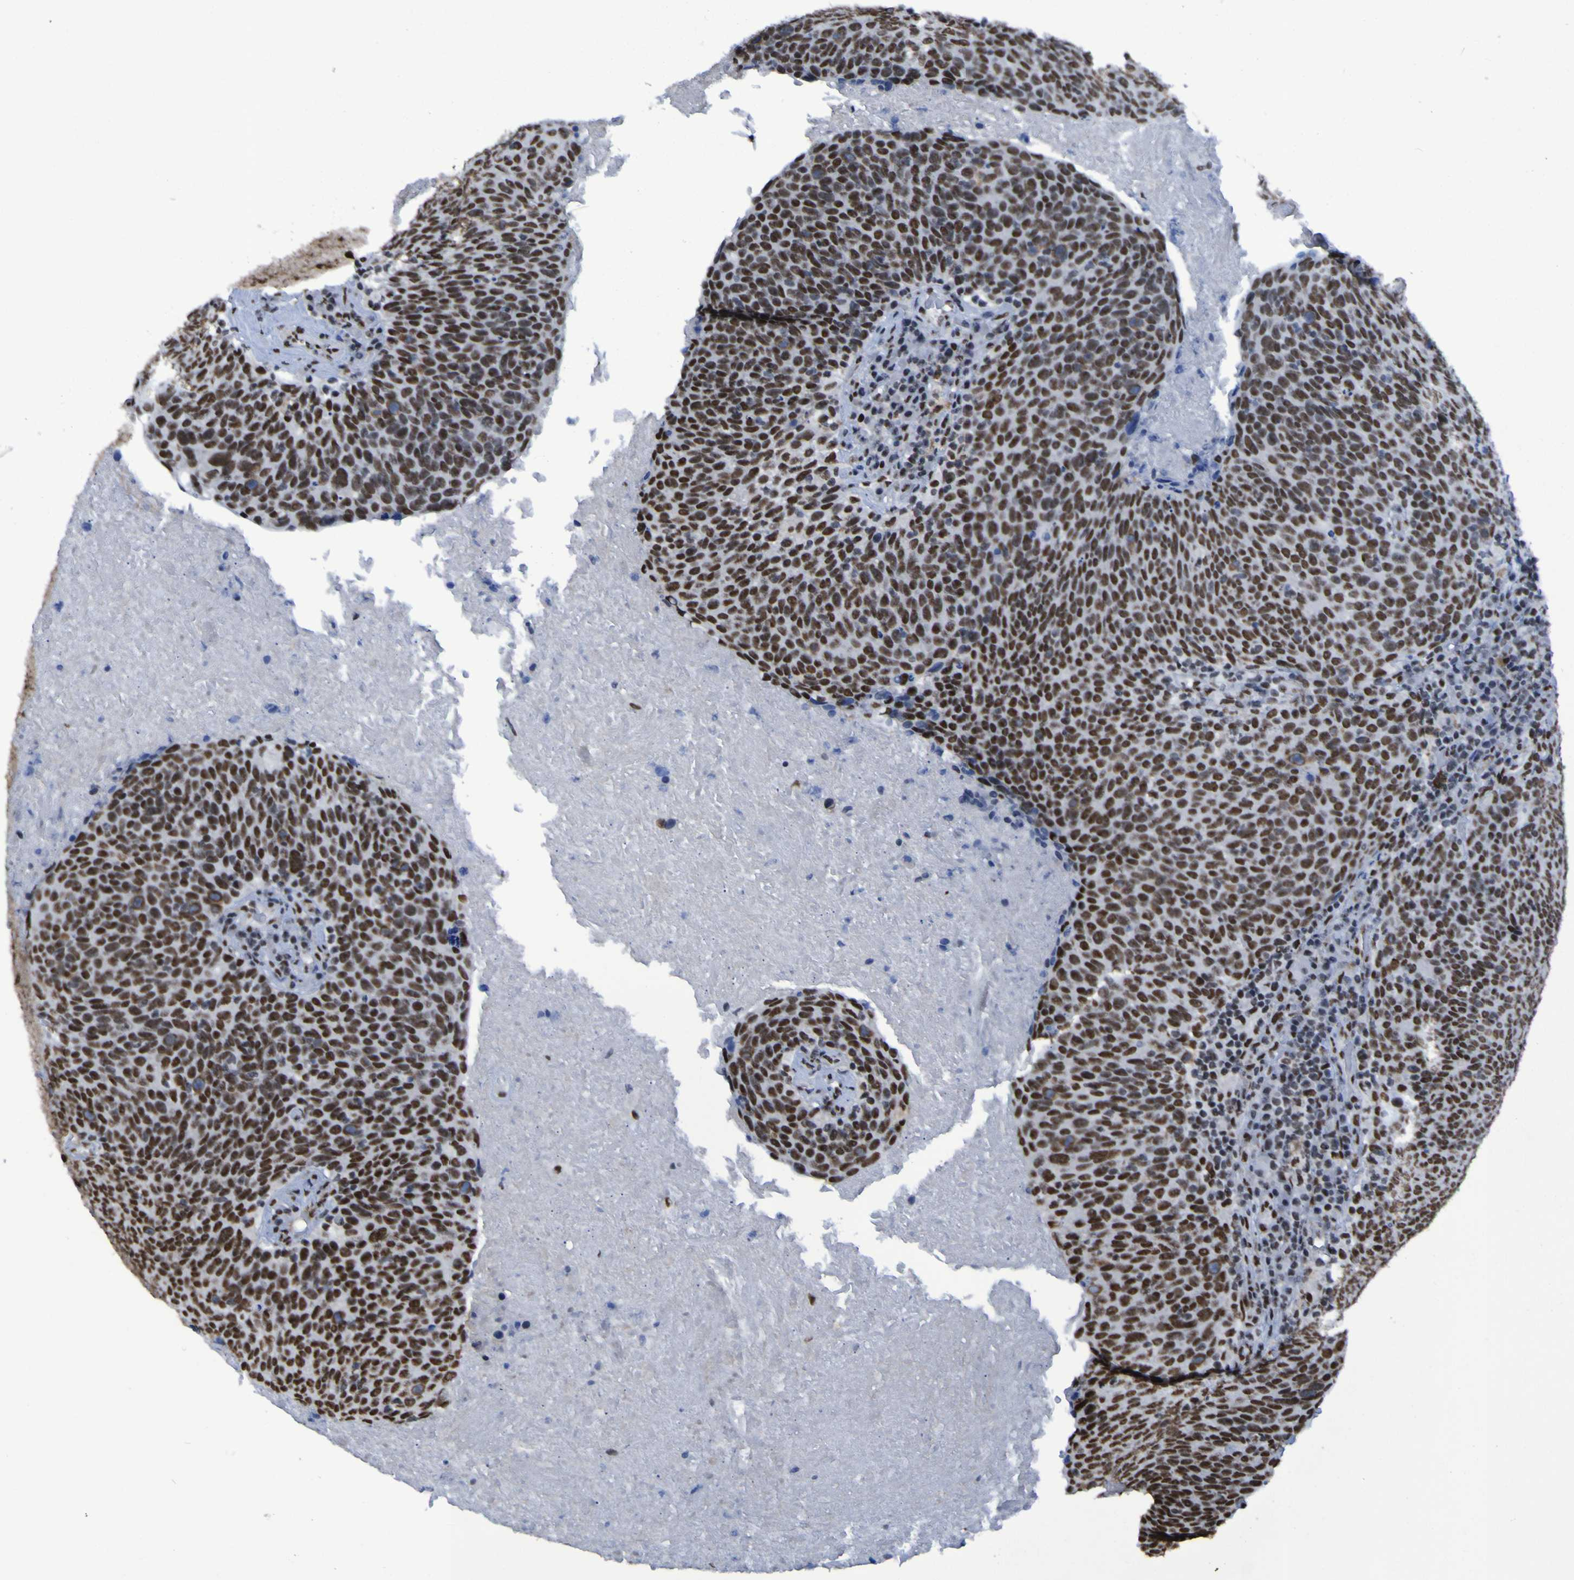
{"staining": {"intensity": "strong", "quantity": ">75%", "location": "nuclear"}, "tissue": "head and neck cancer", "cell_type": "Tumor cells", "image_type": "cancer", "snomed": [{"axis": "morphology", "description": "Squamous cell carcinoma, NOS"}, {"axis": "morphology", "description": "Squamous cell carcinoma, metastatic, NOS"}, {"axis": "topography", "description": "Lymph node"}, {"axis": "topography", "description": "Head-Neck"}], "caption": "Protein staining by immunohistochemistry reveals strong nuclear positivity in approximately >75% of tumor cells in head and neck cancer (metastatic squamous cell carcinoma). The protein is stained brown, and the nuclei are stained in blue (DAB IHC with brightfield microscopy, high magnification).", "gene": "HNRNPR", "patient": {"sex": "male", "age": 62}}